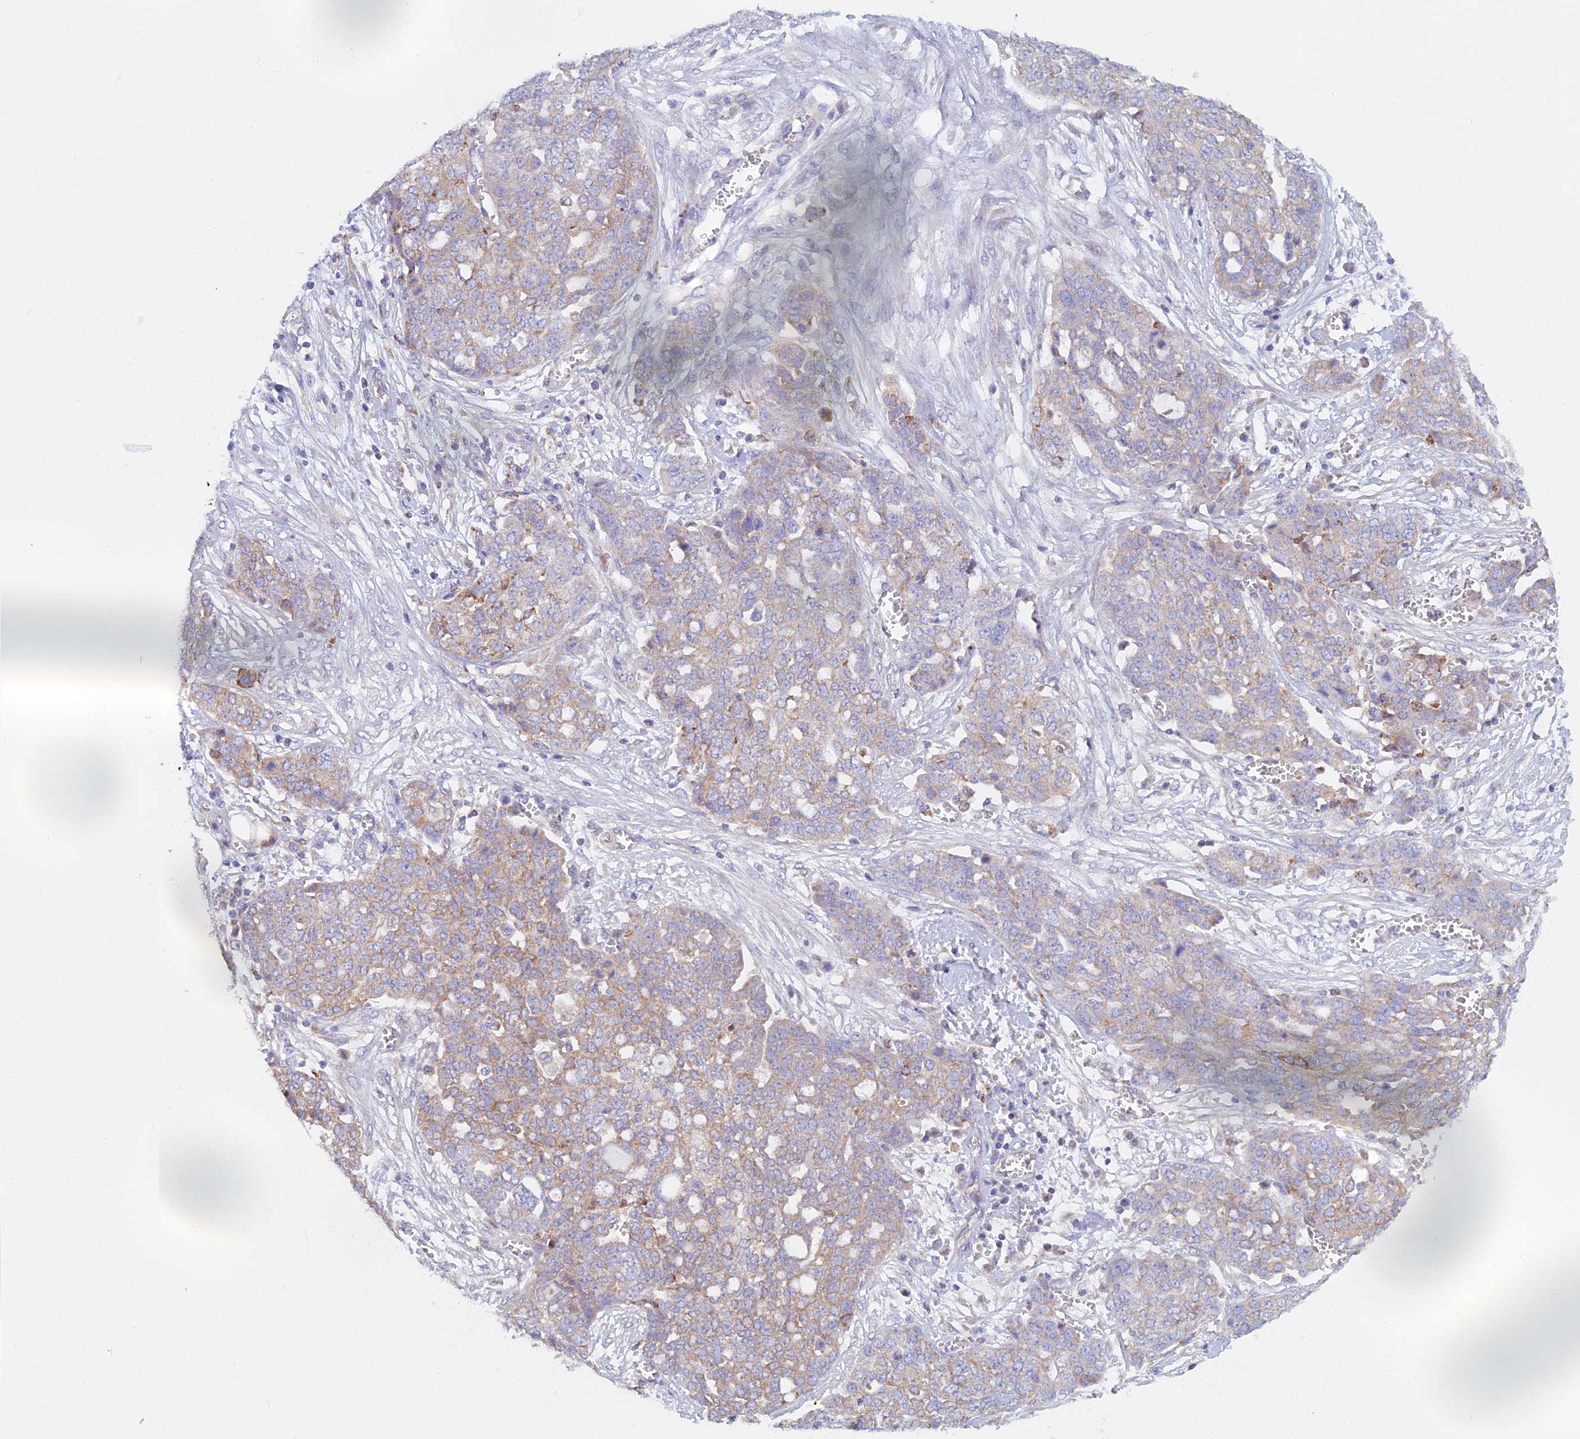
{"staining": {"intensity": "weak", "quantity": "<25%", "location": "cytoplasmic/membranous"}, "tissue": "ovarian cancer", "cell_type": "Tumor cells", "image_type": "cancer", "snomed": [{"axis": "morphology", "description": "Cystadenocarcinoma, serous, NOS"}, {"axis": "topography", "description": "Soft tissue"}, {"axis": "topography", "description": "Ovary"}], "caption": "DAB immunohistochemical staining of human serous cystadenocarcinoma (ovarian) reveals no significant expression in tumor cells.", "gene": "TMEM44", "patient": {"sex": "female", "age": 57}}